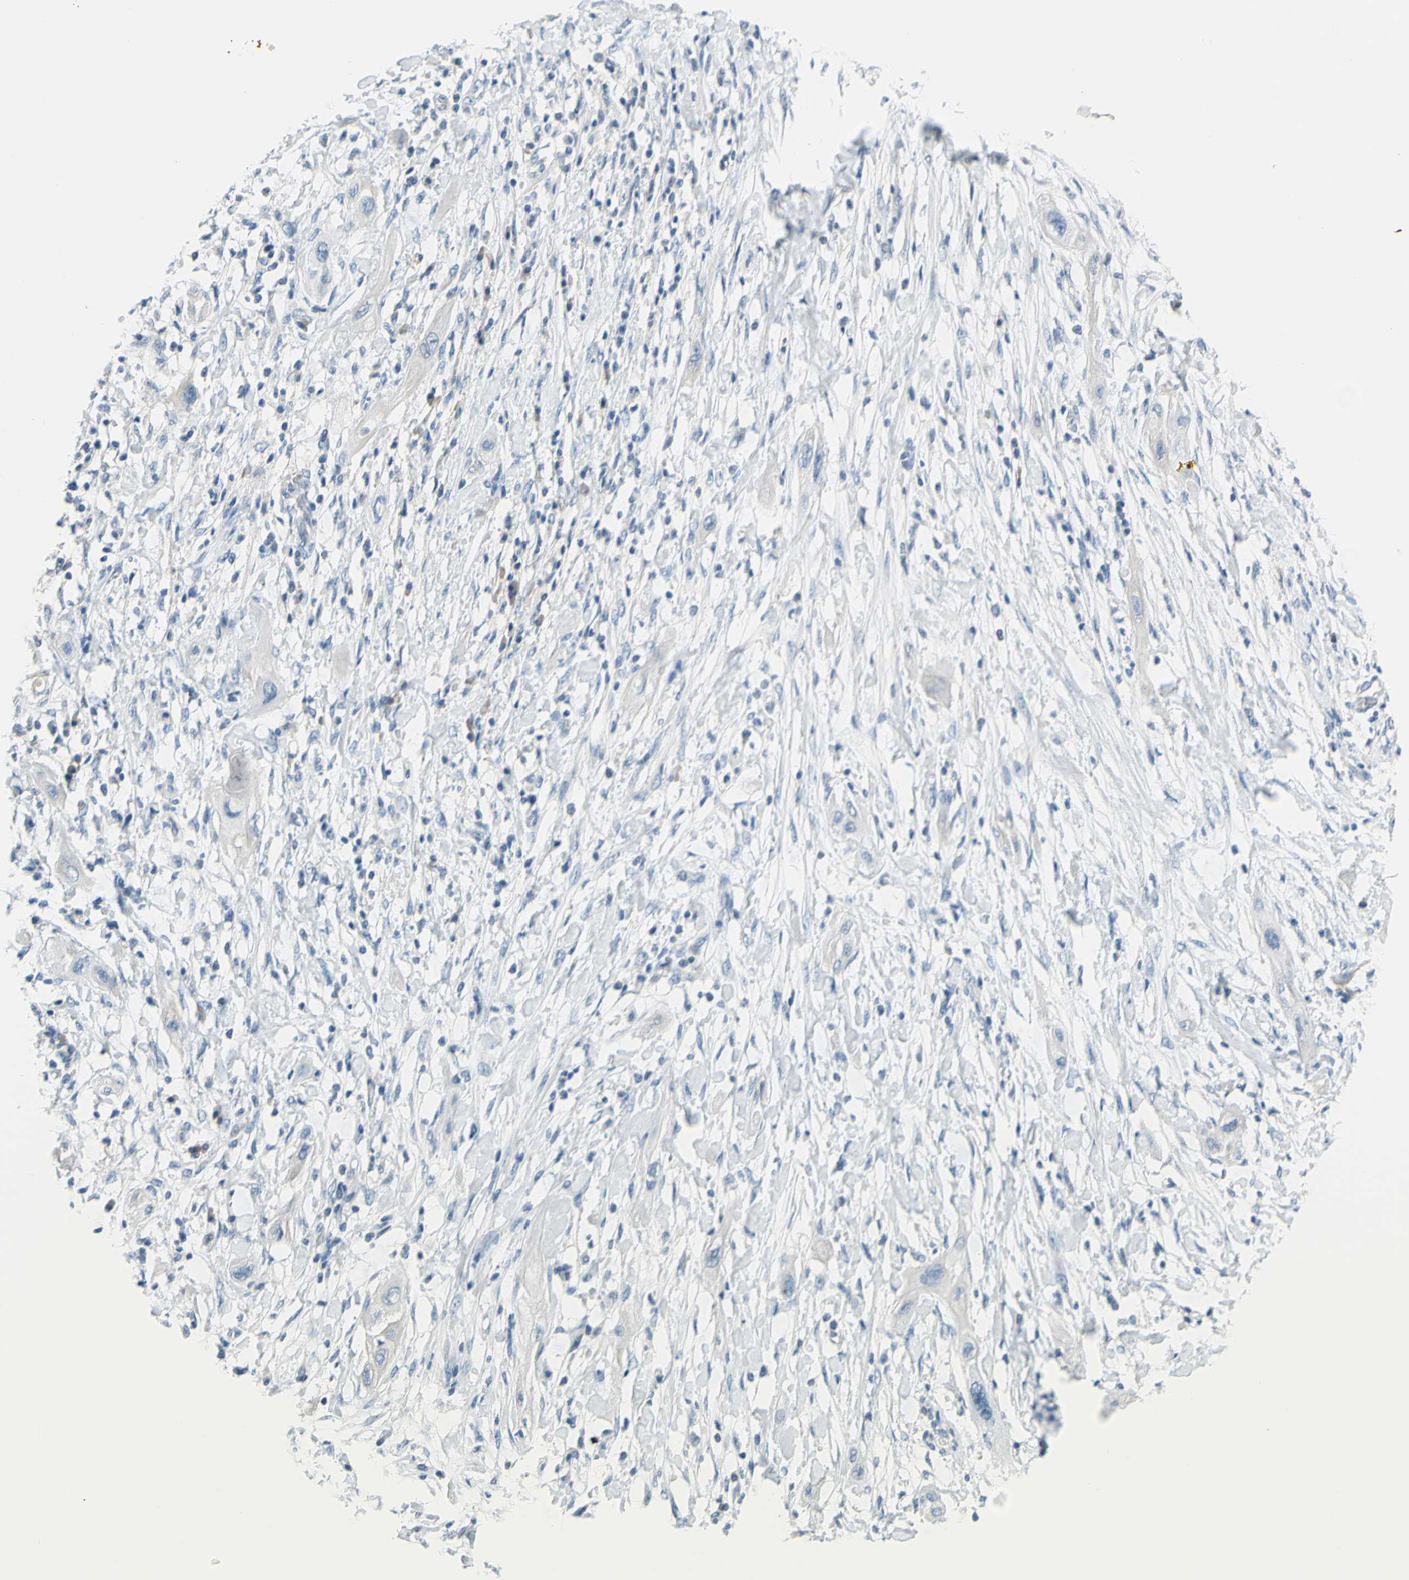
{"staining": {"intensity": "negative", "quantity": "none", "location": "none"}, "tissue": "lung cancer", "cell_type": "Tumor cells", "image_type": "cancer", "snomed": [{"axis": "morphology", "description": "Squamous cell carcinoma, NOS"}, {"axis": "topography", "description": "Lung"}], "caption": "DAB immunohistochemical staining of human lung cancer (squamous cell carcinoma) shows no significant expression in tumor cells. The staining is performed using DAB brown chromogen with nuclei counter-stained in using hematoxylin.", "gene": "SLC1A2", "patient": {"sex": "female", "age": 47}}